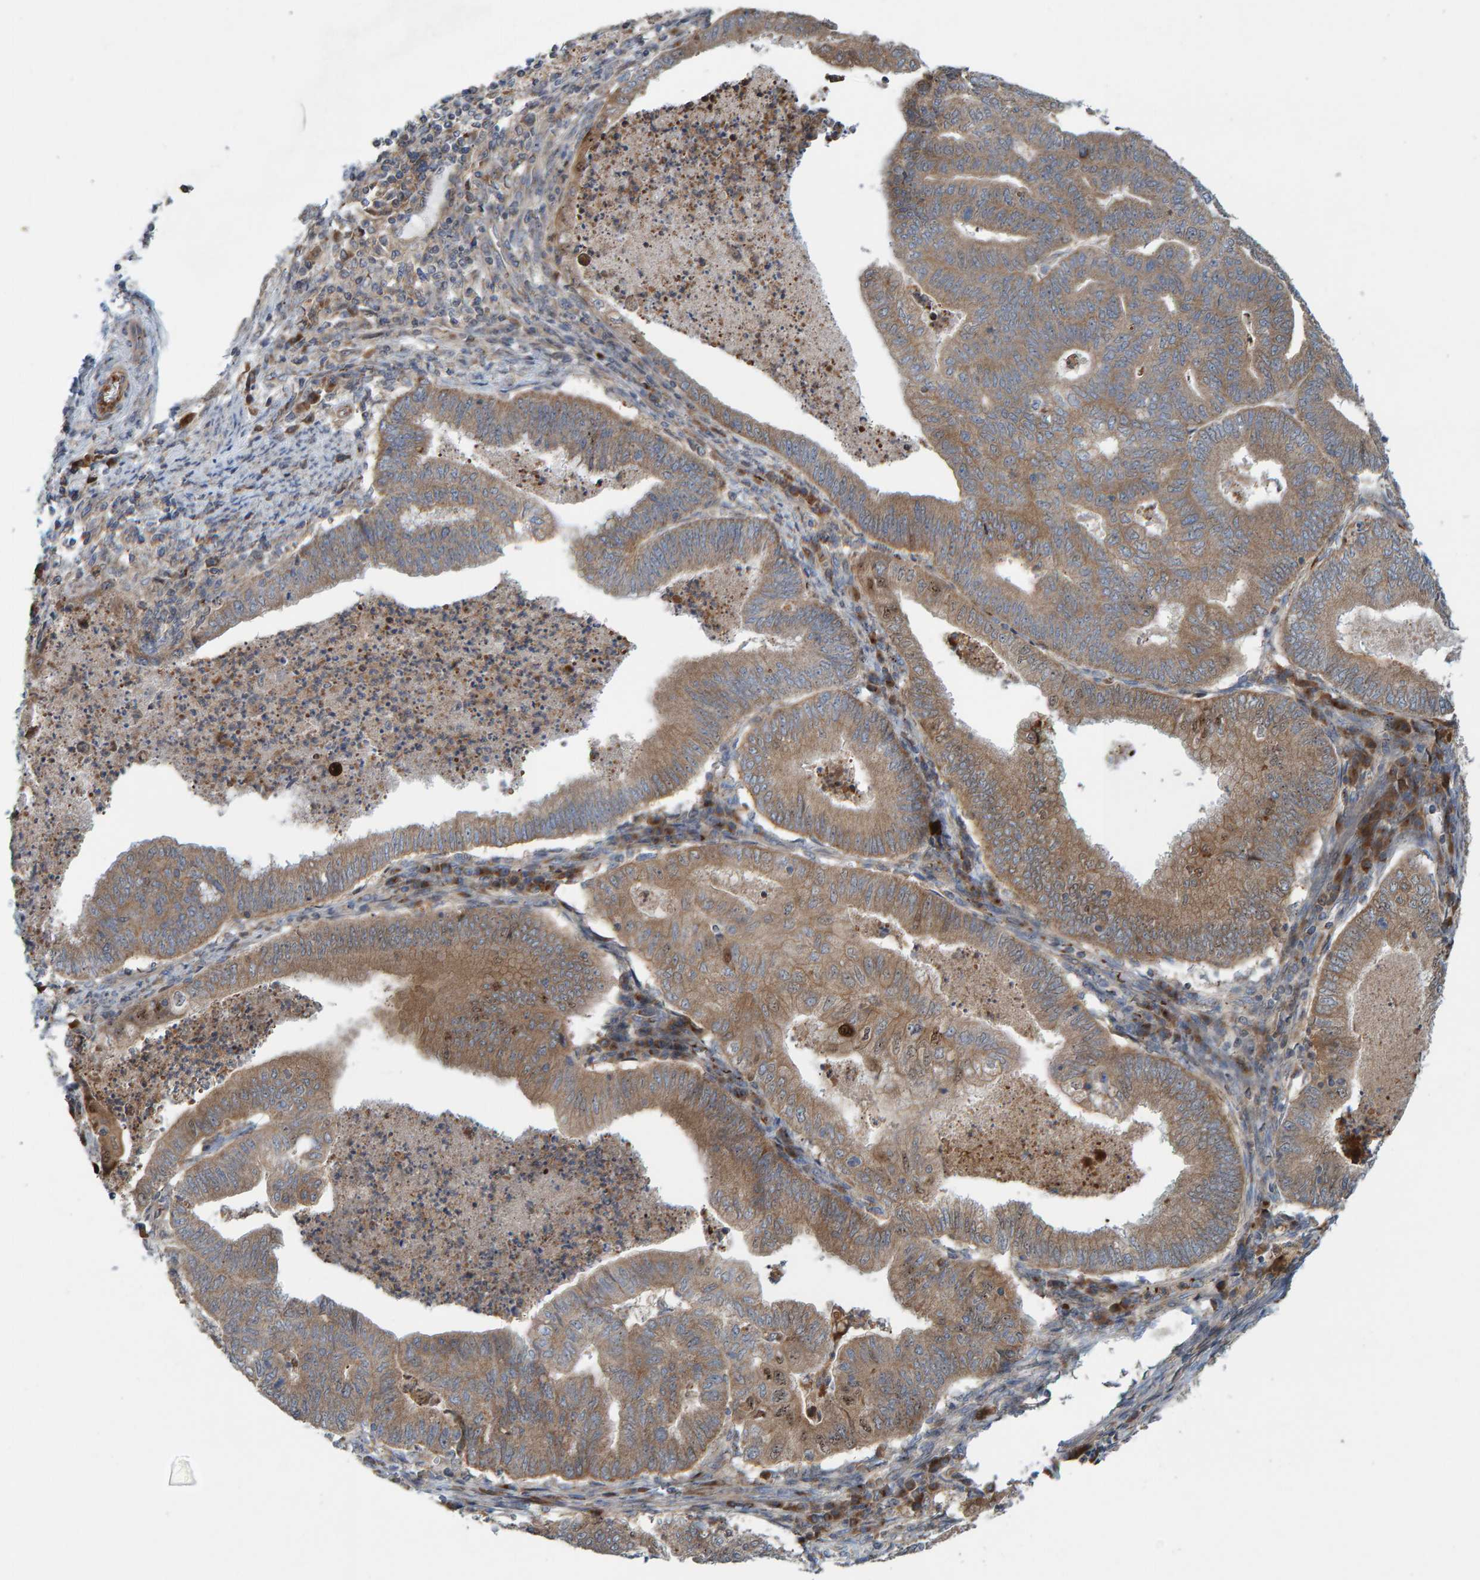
{"staining": {"intensity": "moderate", "quantity": "25%-75%", "location": "cytoplasmic/membranous"}, "tissue": "endometrial cancer", "cell_type": "Tumor cells", "image_type": "cancer", "snomed": [{"axis": "morphology", "description": "Polyp, NOS"}, {"axis": "morphology", "description": "Adenocarcinoma, NOS"}, {"axis": "morphology", "description": "Adenoma, NOS"}, {"axis": "topography", "description": "Endometrium"}], "caption": "Endometrial cancer (adenocarcinoma) stained with immunohistochemistry shows moderate cytoplasmic/membranous expression in about 25%-75% of tumor cells.", "gene": "KIAA0753", "patient": {"sex": "female", "age": 79}}